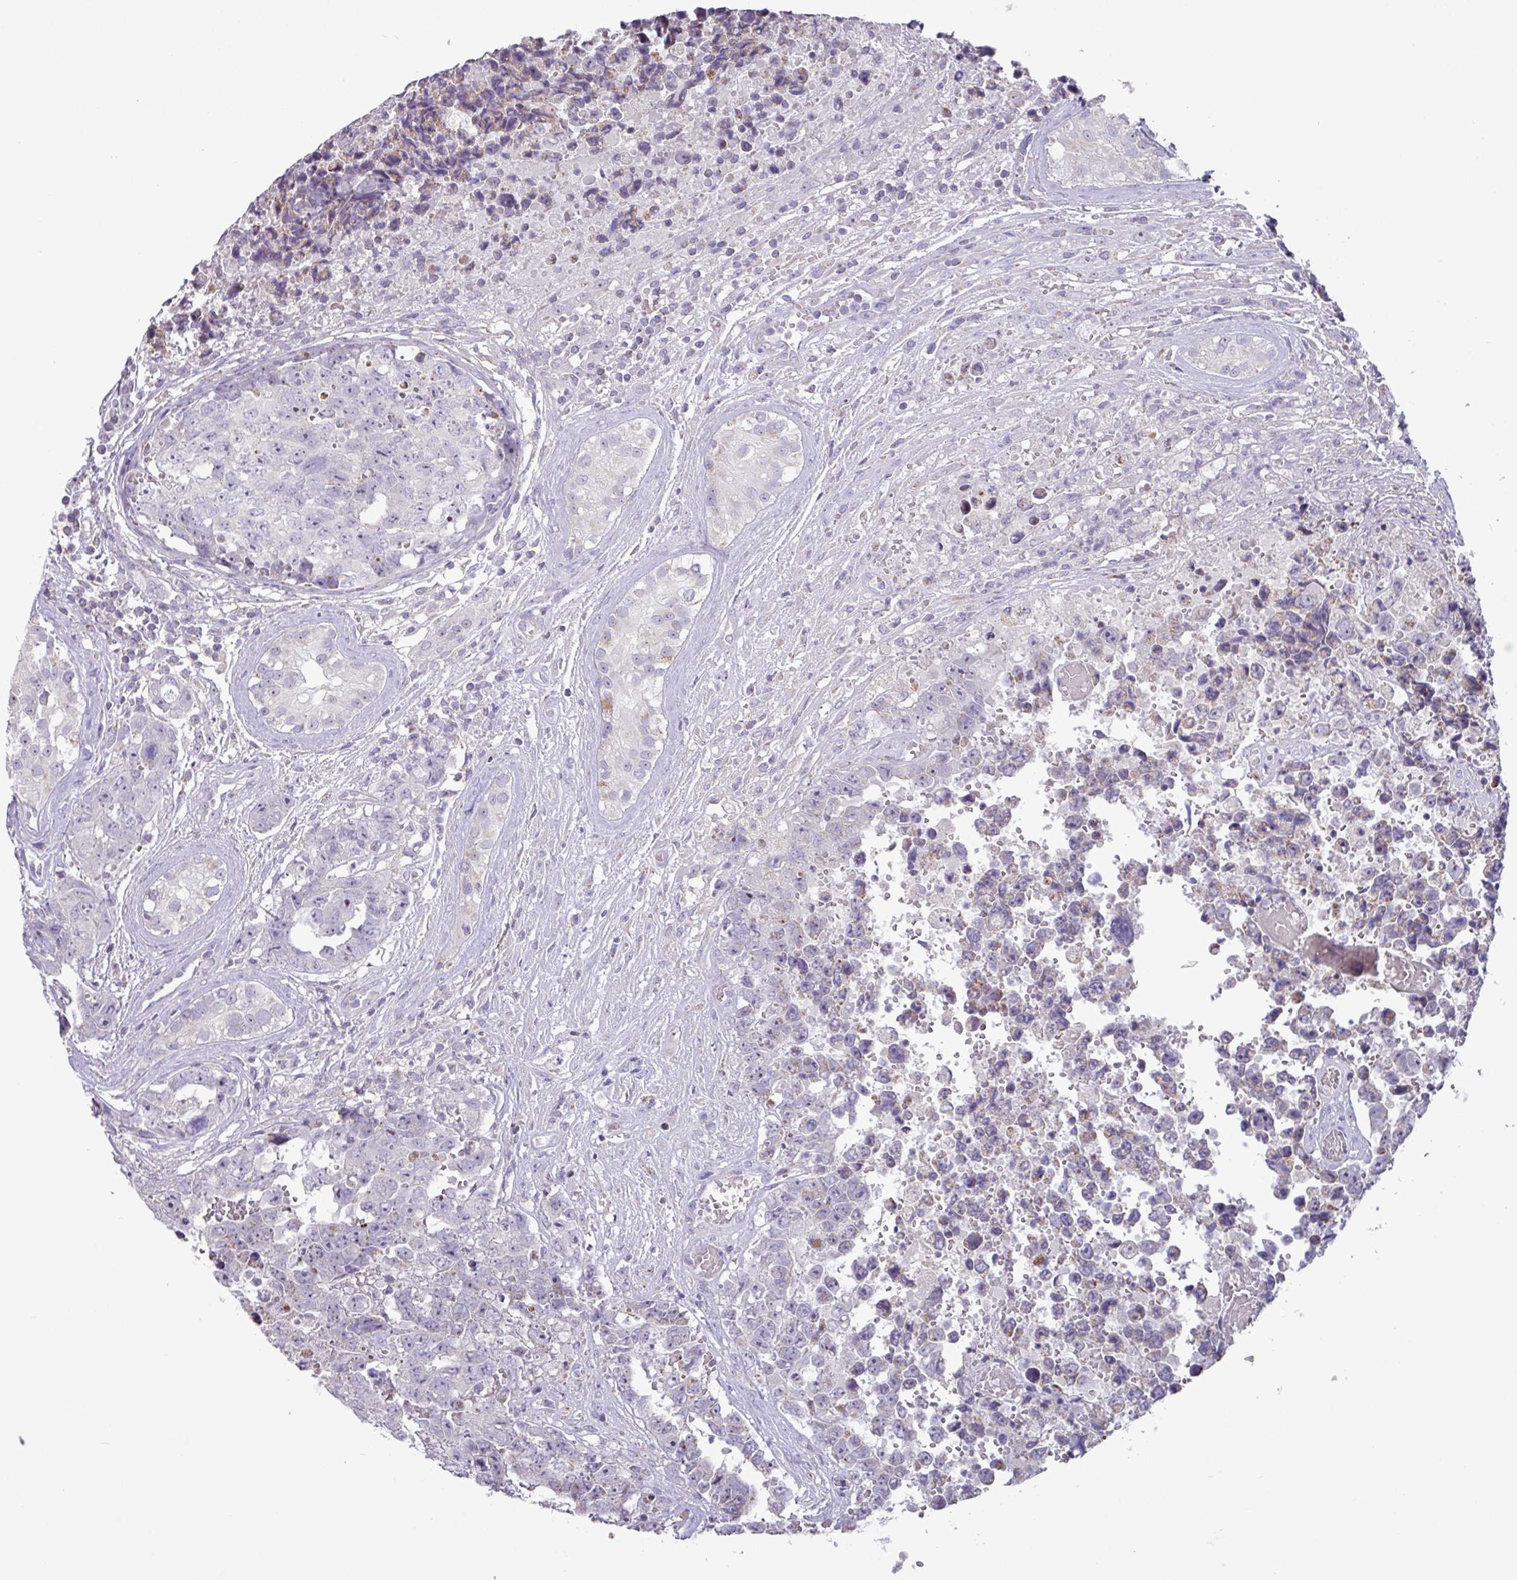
{"staining": {"intensity": "negative", "quantity": "none", "location": "none"}, "tissue": "testis cancer", "cell_type": "Tumor cells", "image_type": "cancer", "snomed": [{"axis": "morphology", "description": "Normal tissue, NOS"}, {"axis": "morphology", "description": "Carcinoma, Embryonal, NOS"}, {"axis": "topography", "description": "Testis"}, {"axis": "topography", "description": "Epididymis"}], "caption": "Immunohistochemistry micrograph of neoplastic tissue: embryonal carcinoma (testis) stained with DAB (3,3'-diaminobenzidine) exhibits no significant protein staining in tumor cells.", "gene": "MT-ND4", "patient": {"sex": "male", "age": 25}}